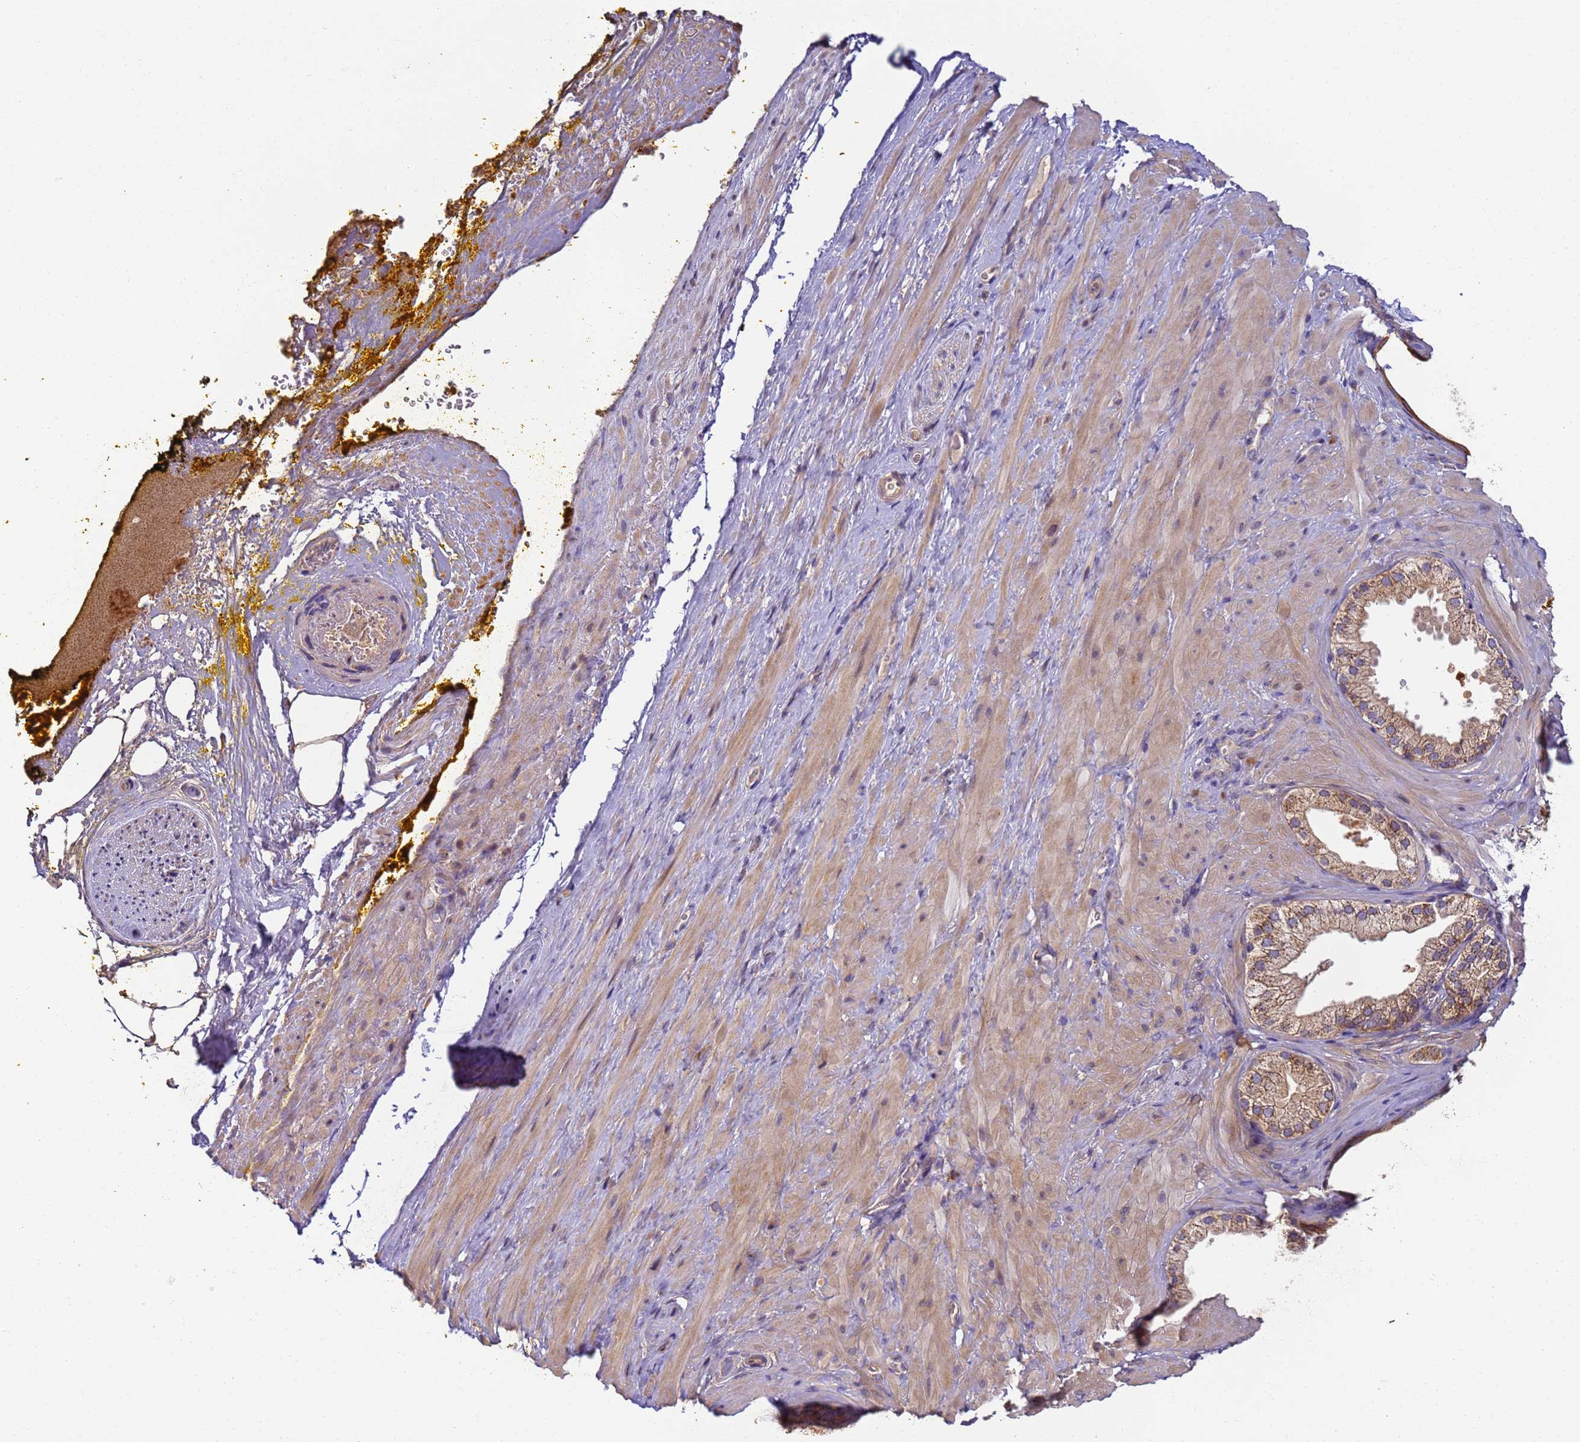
{"staining": {"intensity": "moderate", "quantity": "25%-75%", "location": "cytoplasmic/membranous"}, "tissue": "adipose tissue", "cell_type": "Adipocytes", "image_type": "normal", "snomed": [{"axis": "morphology", "description": "Normal tissue, NOS"}, {"axis": "morphology", "description": "Adenocarcinoma, Low grade"}, {"axis": "topography", "description": "Prostate"}, {"axis": "topography", "description": "Peripheral nerve tissue"}], "caption": "Protein expression analysis of normal human adipose tissue reveals moderate cytoplasmic/membranous staining in about 25%-75% of adipocytes.", "gene": "TIGAR", "patient": {"sex": "male", "age": 63}}